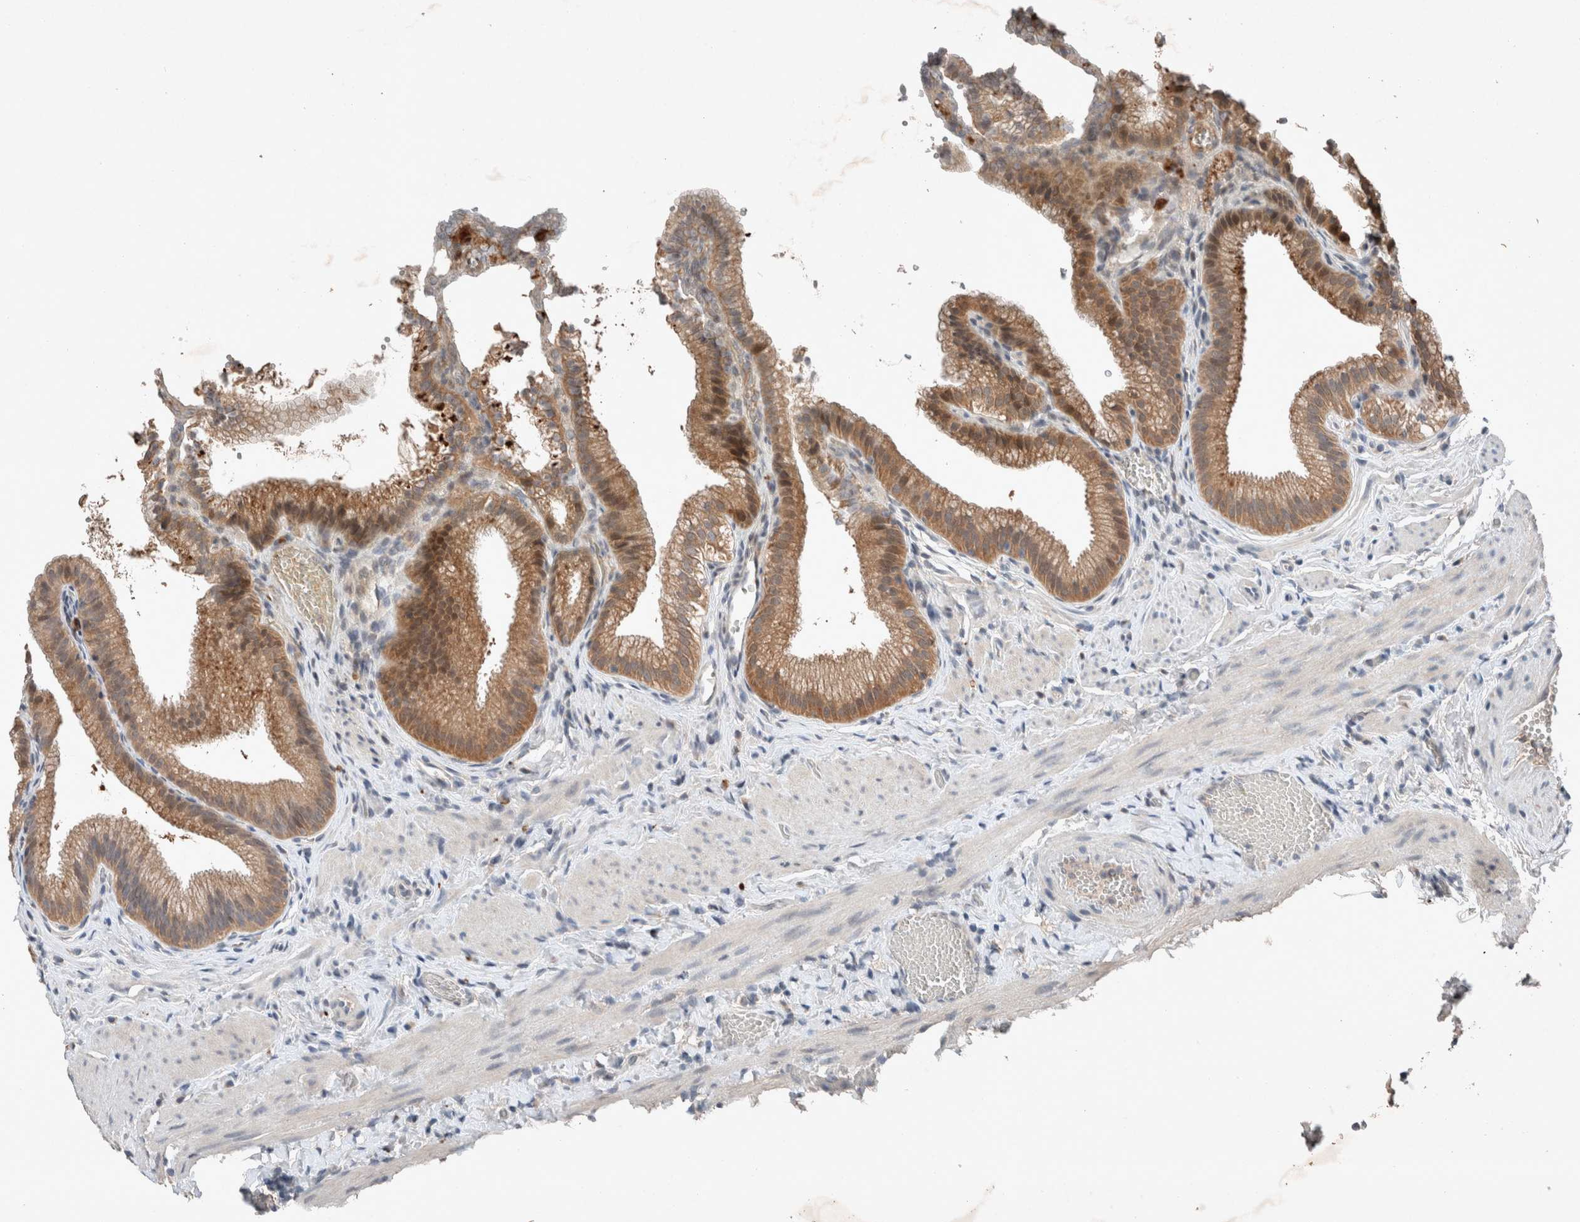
{"staining": {"intensity": "moderate", "quantity": ">75%", "location": "cytoplasmic/membranous"}, "tissue": "gallbladder", "cell_type": "Glandular cells", "image_type": "normal", "snomed": [{"axis": "morphology", "description": "Normal tissue, NOS"}, {"axis": "topography", "description": "Gallbladder"}], "caption": "A brown stain highlights moderate cytoplasmic/membranous expression of a protein in glandular cells of normal human gallbladder. (DAB = brown stain, brightfield microscopy at high magnification).", "gene": "UGCG", "patient": {"sex": "male", "age": 38}}